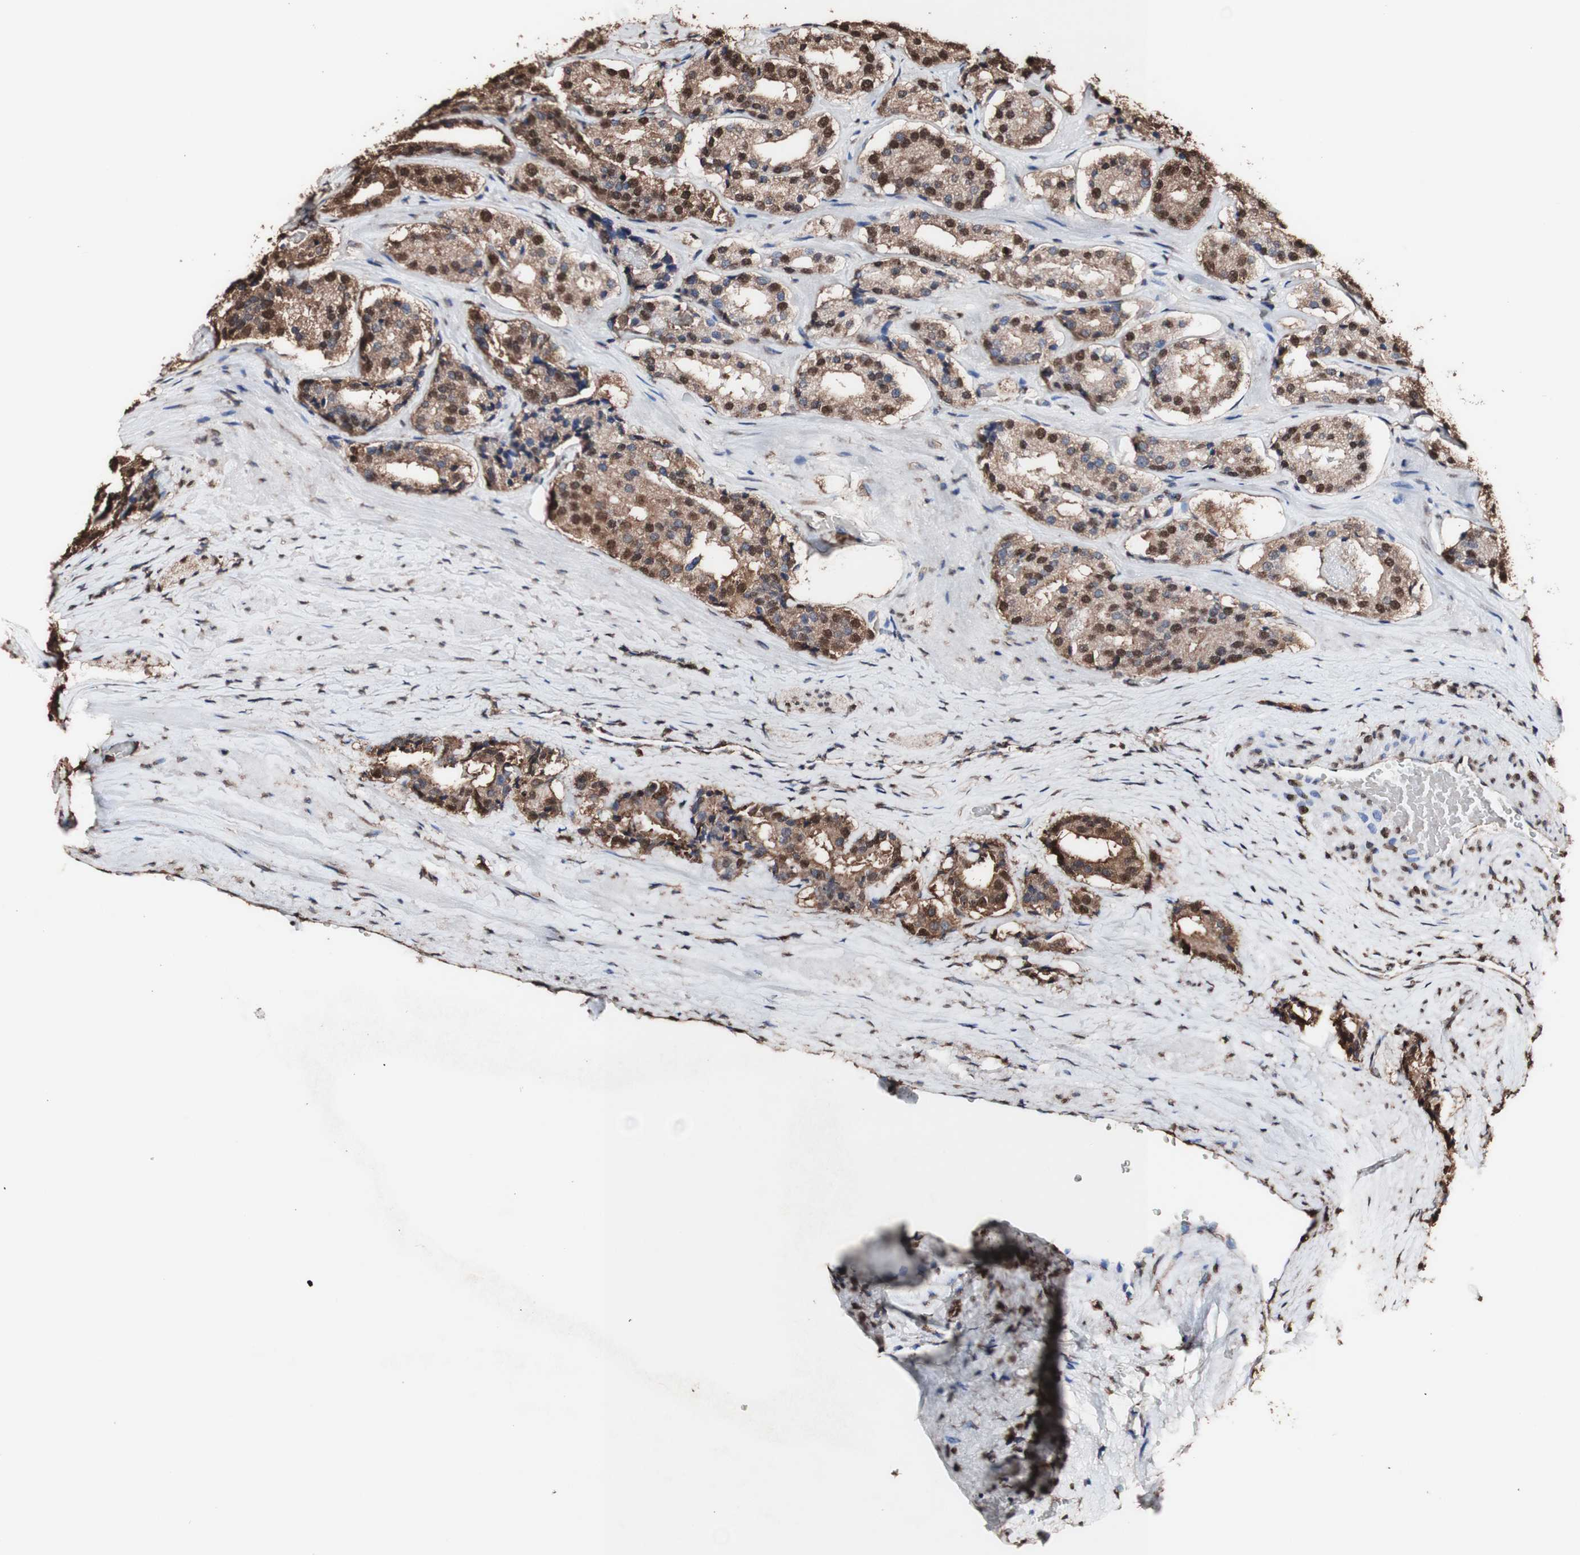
{"staining": {"intensity": "strong", "quantity": "25%-75%", "location": "cytoplasmic/membranous,nuclear"}, "tissue": "prostate cancer", "cell_type": "Tumor cells", "image_type": "cancer", "snomed": [{"axis": "morphology", "description": "Adenocarcinoma, High grade"}, {"axis": "topography", "description": "Prostate"}], "caption": "Brown immunohistochemical staining in human prostate high-grade adenocarcinoma shows strong cytoplasmic/membranous and nuclear expression in approximately 25%-75% of tumor cells. The staining is performed using DAB brown chromogen to label protein expression. The nuclei are counter-stained blue using hematoxylin.", "gene": "PIDD1", "patient": {"sex": "male", "age": 60}}